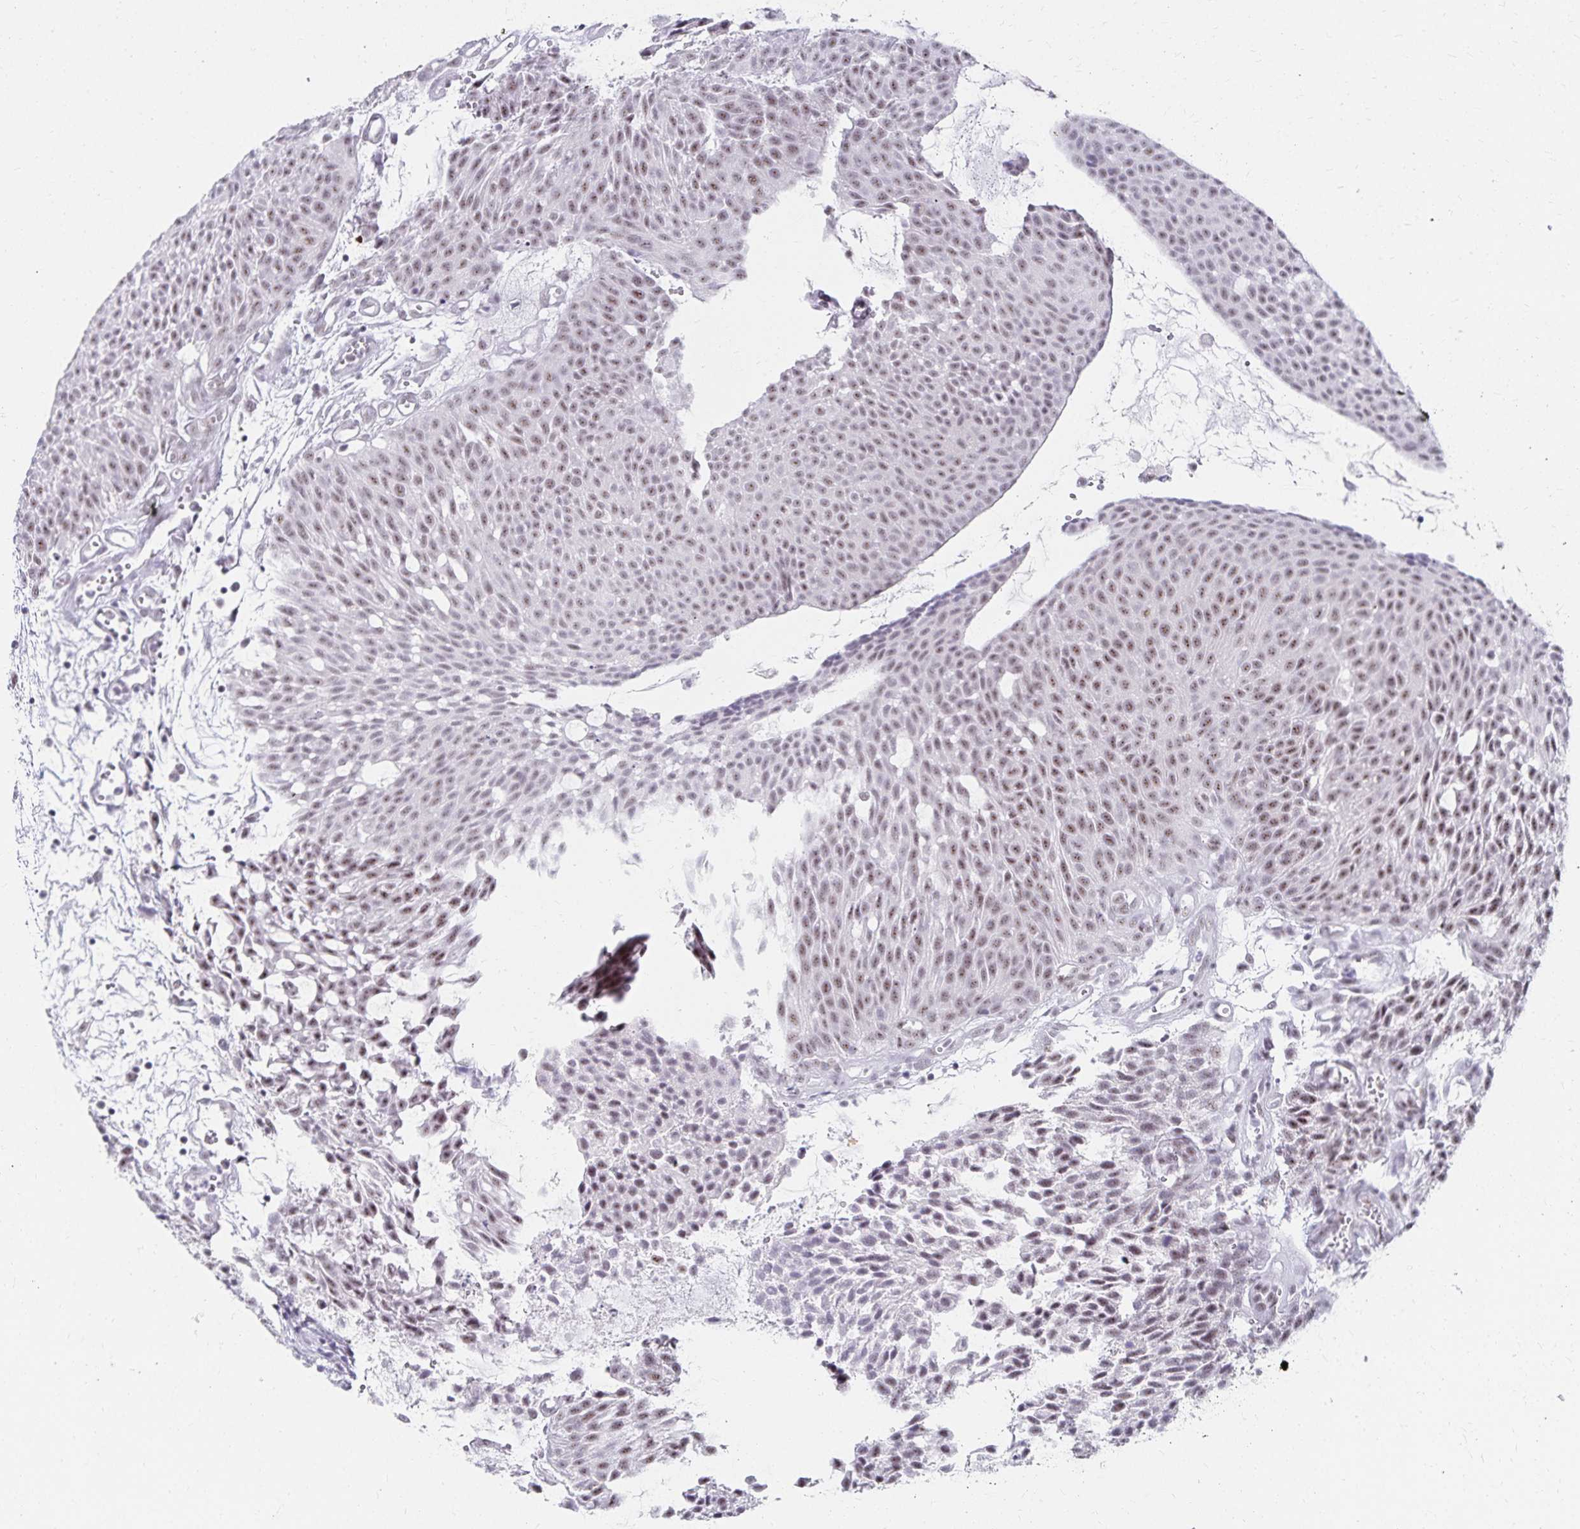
{"staining": {"intensity": "moderate", "quantity": "25%-75%", "location": "nuclear"}, "tissue": "urothelial cancer", "cell_type": "Tumor cells", "image_type": "cancer", "snomed": [{"axis": "morphology", "description": "Urothelial carcinoma, NOS"}, {"axis": "topography", "description": "Urinary bladder"}], "caption": "This histopathology image reveals transitional cell carcinoma stained with immunohistochemistry to label a protein in brown. The nuclear of tumor cells show moderate positivity for the protein. Nuclei are counter-stained blue.", "gene": "C20orf85", "patient": {"sex": "male", "age": 84}}